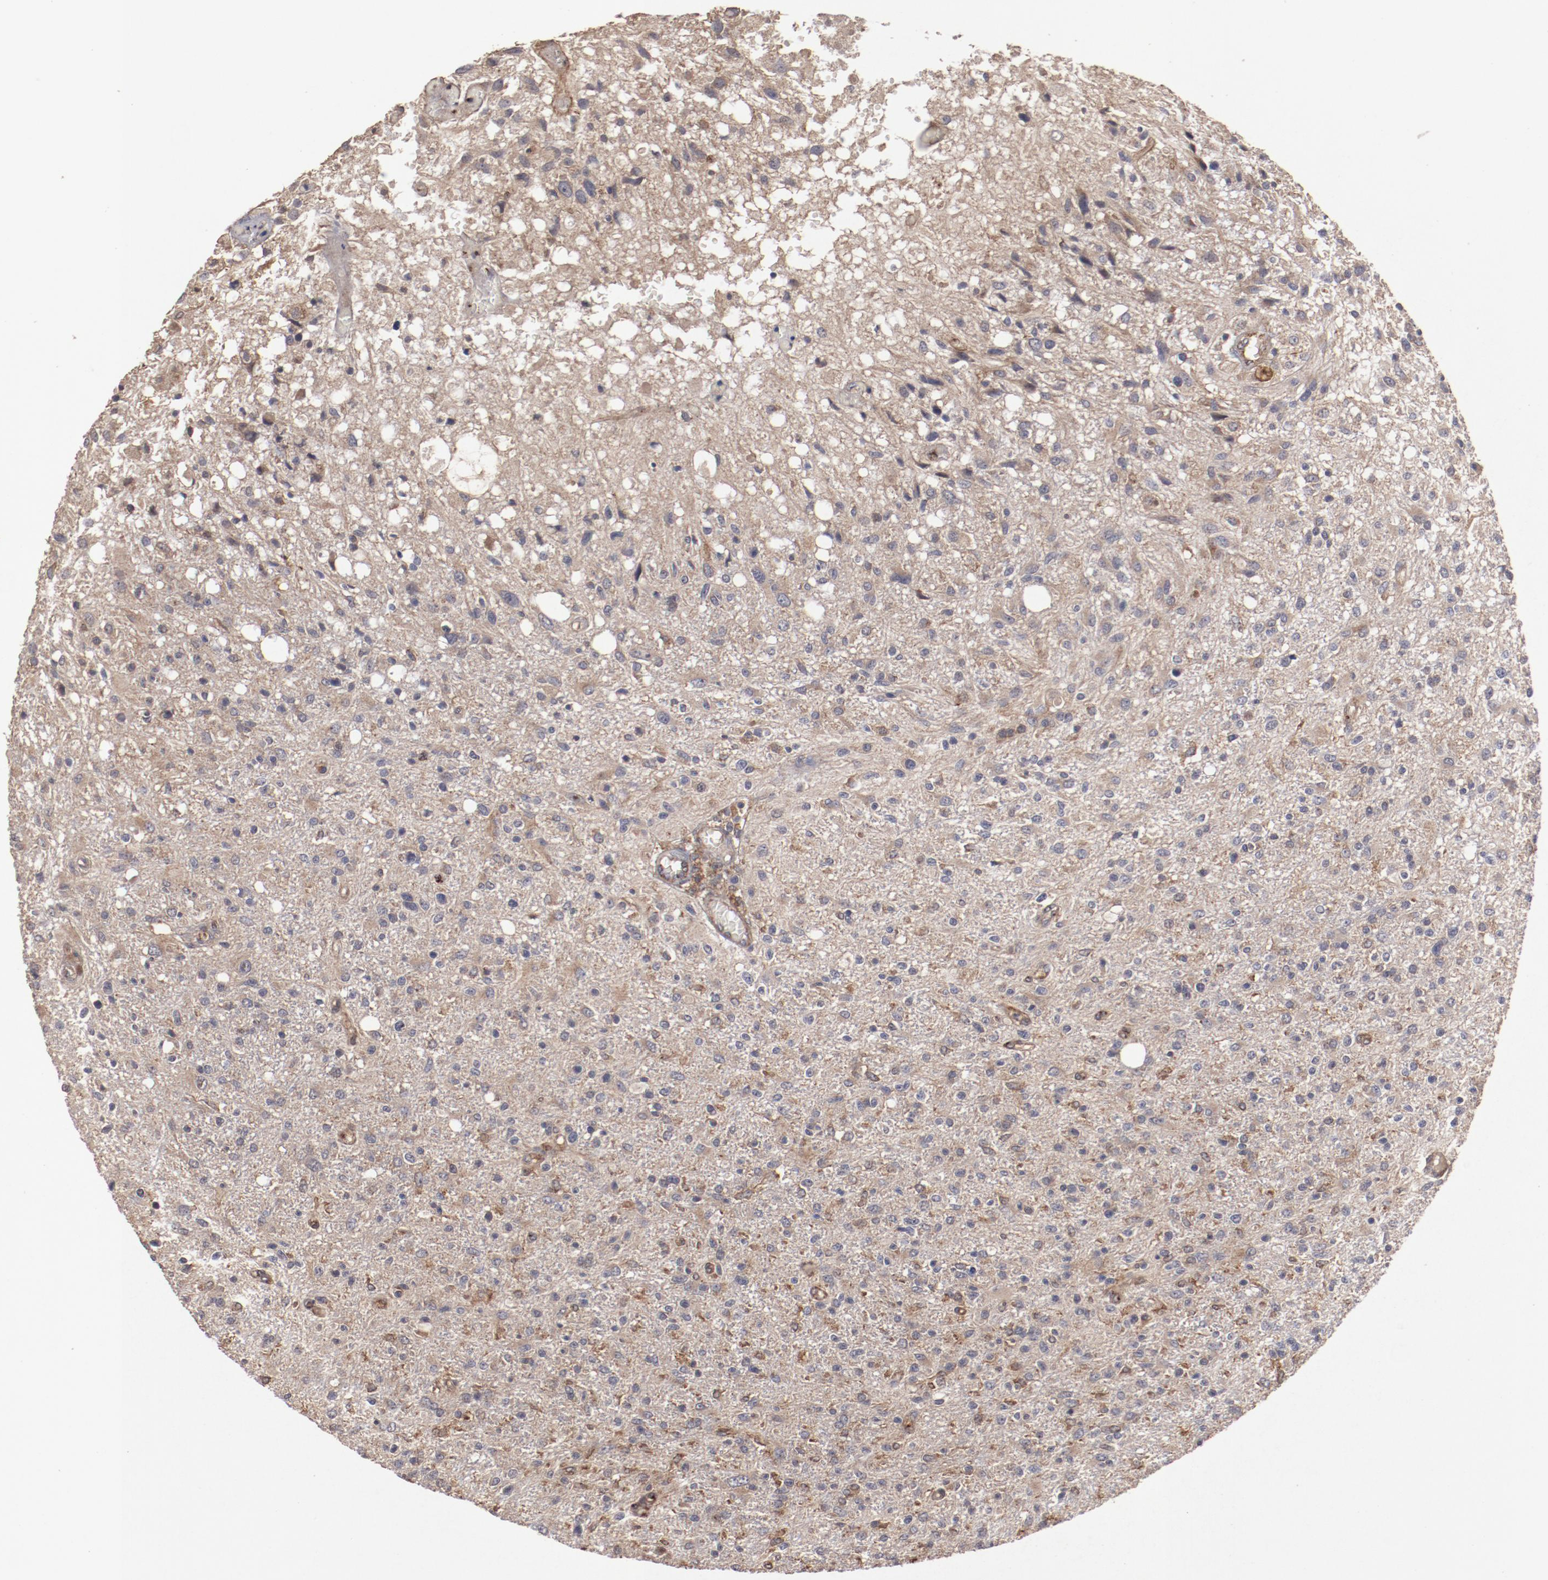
{"staining": {"intensity": "moderate", "quantity": ">75%", "location": "cytoplasmic/membranous"}, "tissue": "glioma", "cell_type": "Tumor cells", "image_type": "cancer", "snomed": [{"axis": "morphology", "description": "Glioma, malignant, High grade"}, {"axis": "topography", "description": "Cerebral cortex"}], "caption": "Moderate cytoplasmic/membranous staining is present in about >75% of tumor cells in malignant glioma (high-grade).", "gene": "DIPK2B", "patient": {"sex": "male", "age": 76}}